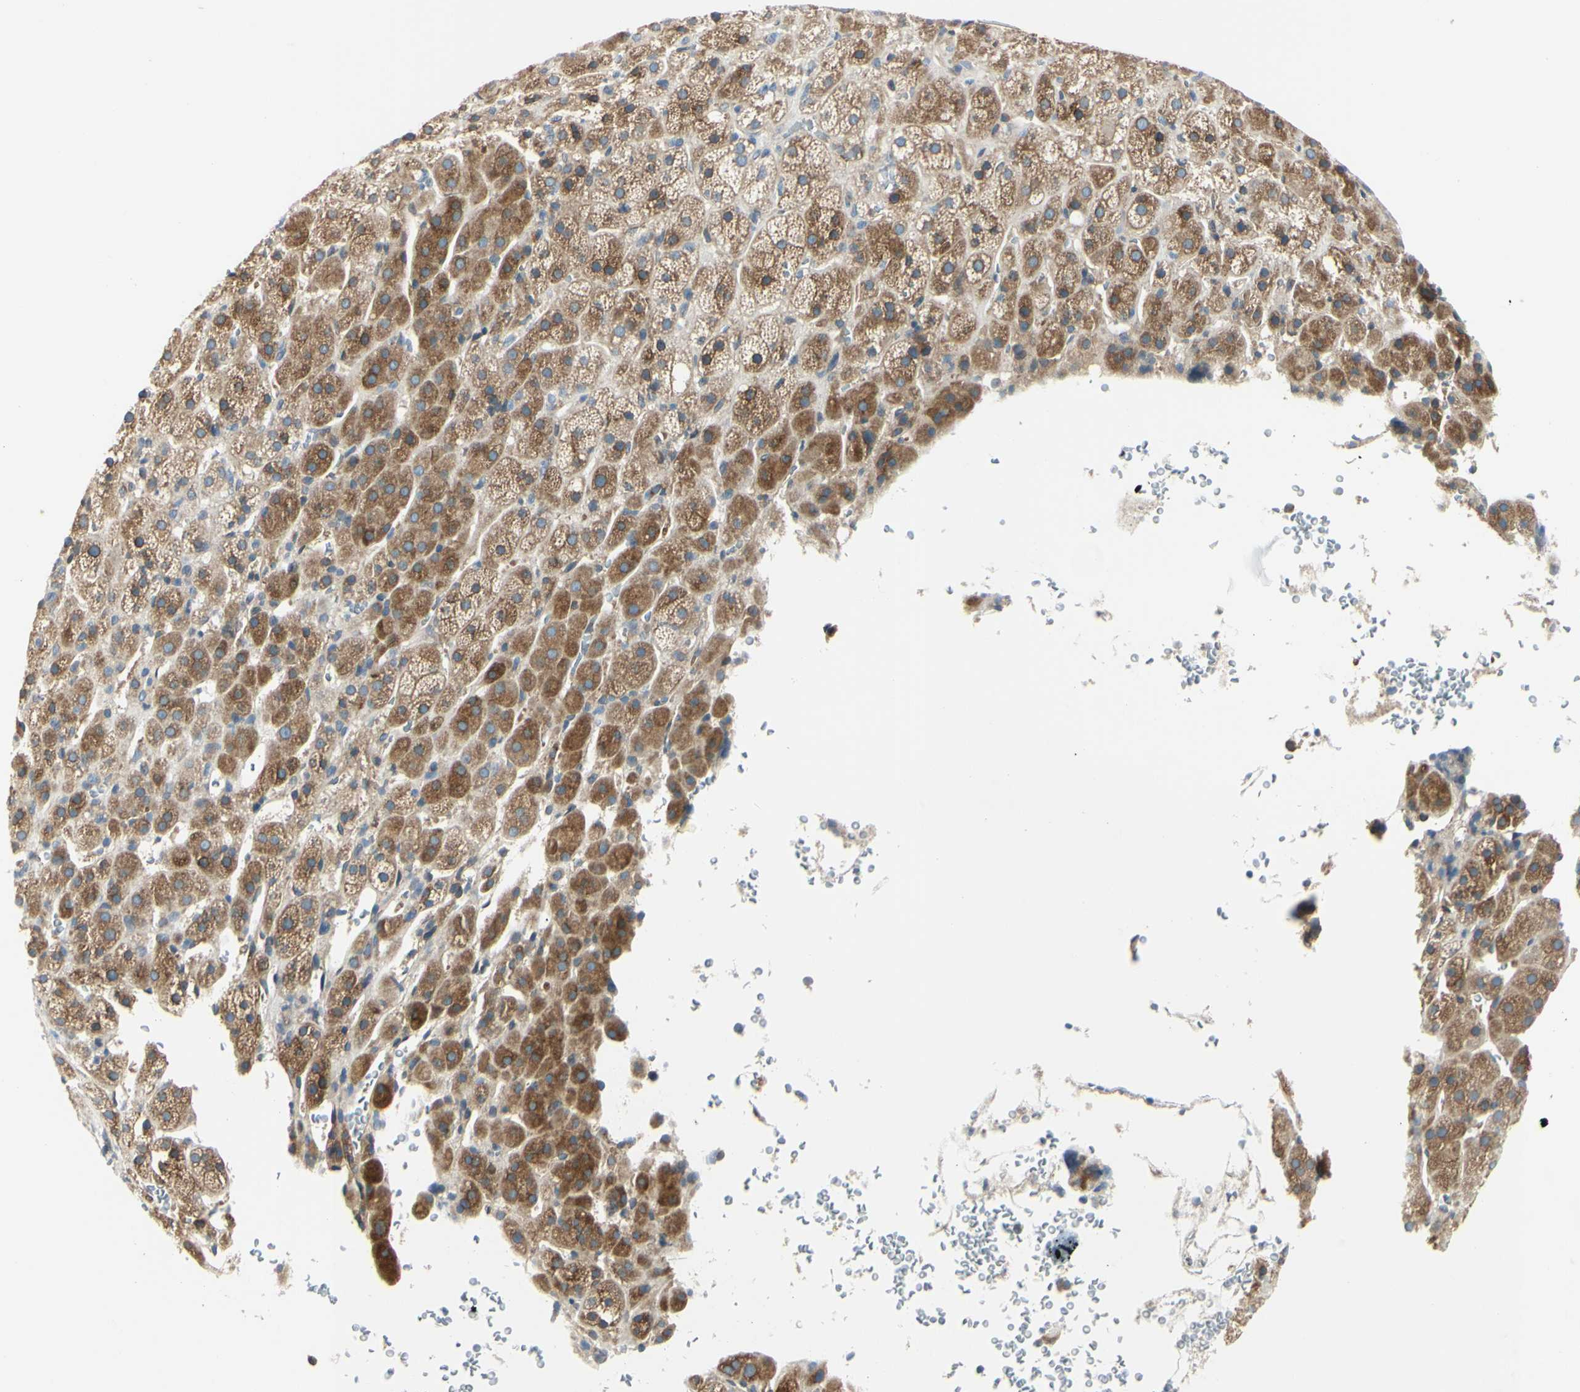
{"staining": {"intensity": "moderate", "quantity": ">75%", "location": "cytoplasmic/membranous"}, "tissue": "adrenal gland", "cell_type": "Glandular cells", "image_type": "normal", "snomed": [{"axis": "morphology", "description": "Normal tissue, NOS"}, {"axis": "topography", "description": "Adrenal gland"}], "caption": "Protein staining of benign adrenal gland displays moderate cytoplasmic/membranous positivity in approximately >75% of glandular cells.", "gene": "SELENOS", "patient": {"sex": "female", "age": 57}}